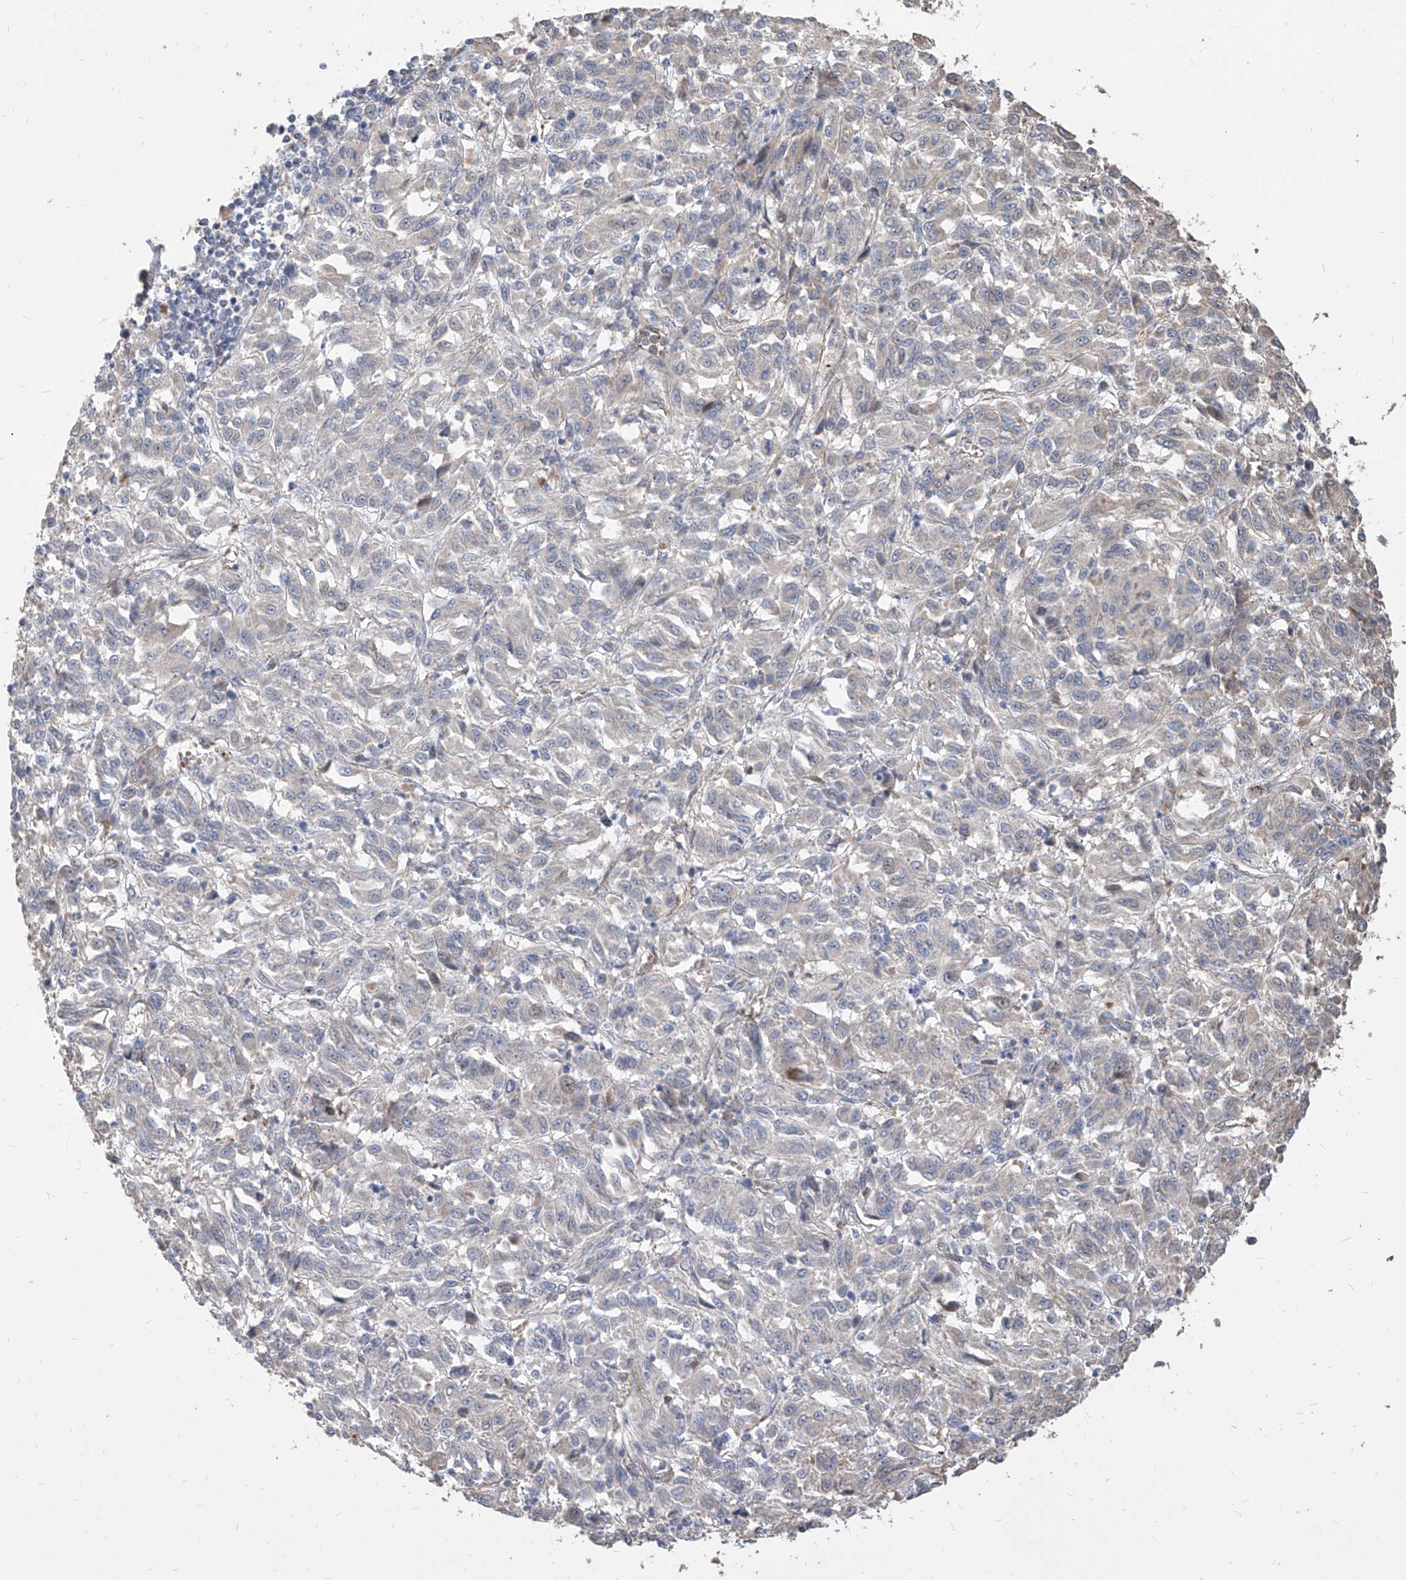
{"staining": {"intensity": "negative", "quantity": "none", "location": "none"}, "tissue": "melanoma", "cell_type": "Tumor cells", "image_type": "cancer", "snomed": [{"axis": "morphology", "description": "Malignant melanoma, Metastatic site"}, {"axis": "topography", "description": "Lung"}], "caption": "The histopathology image demonstrates no significant positivity in tumor cells of melanoma. Nuclei are stained in blue.", "gene": "FAM83B", "patient": {"sex": "male", "age": 64}}